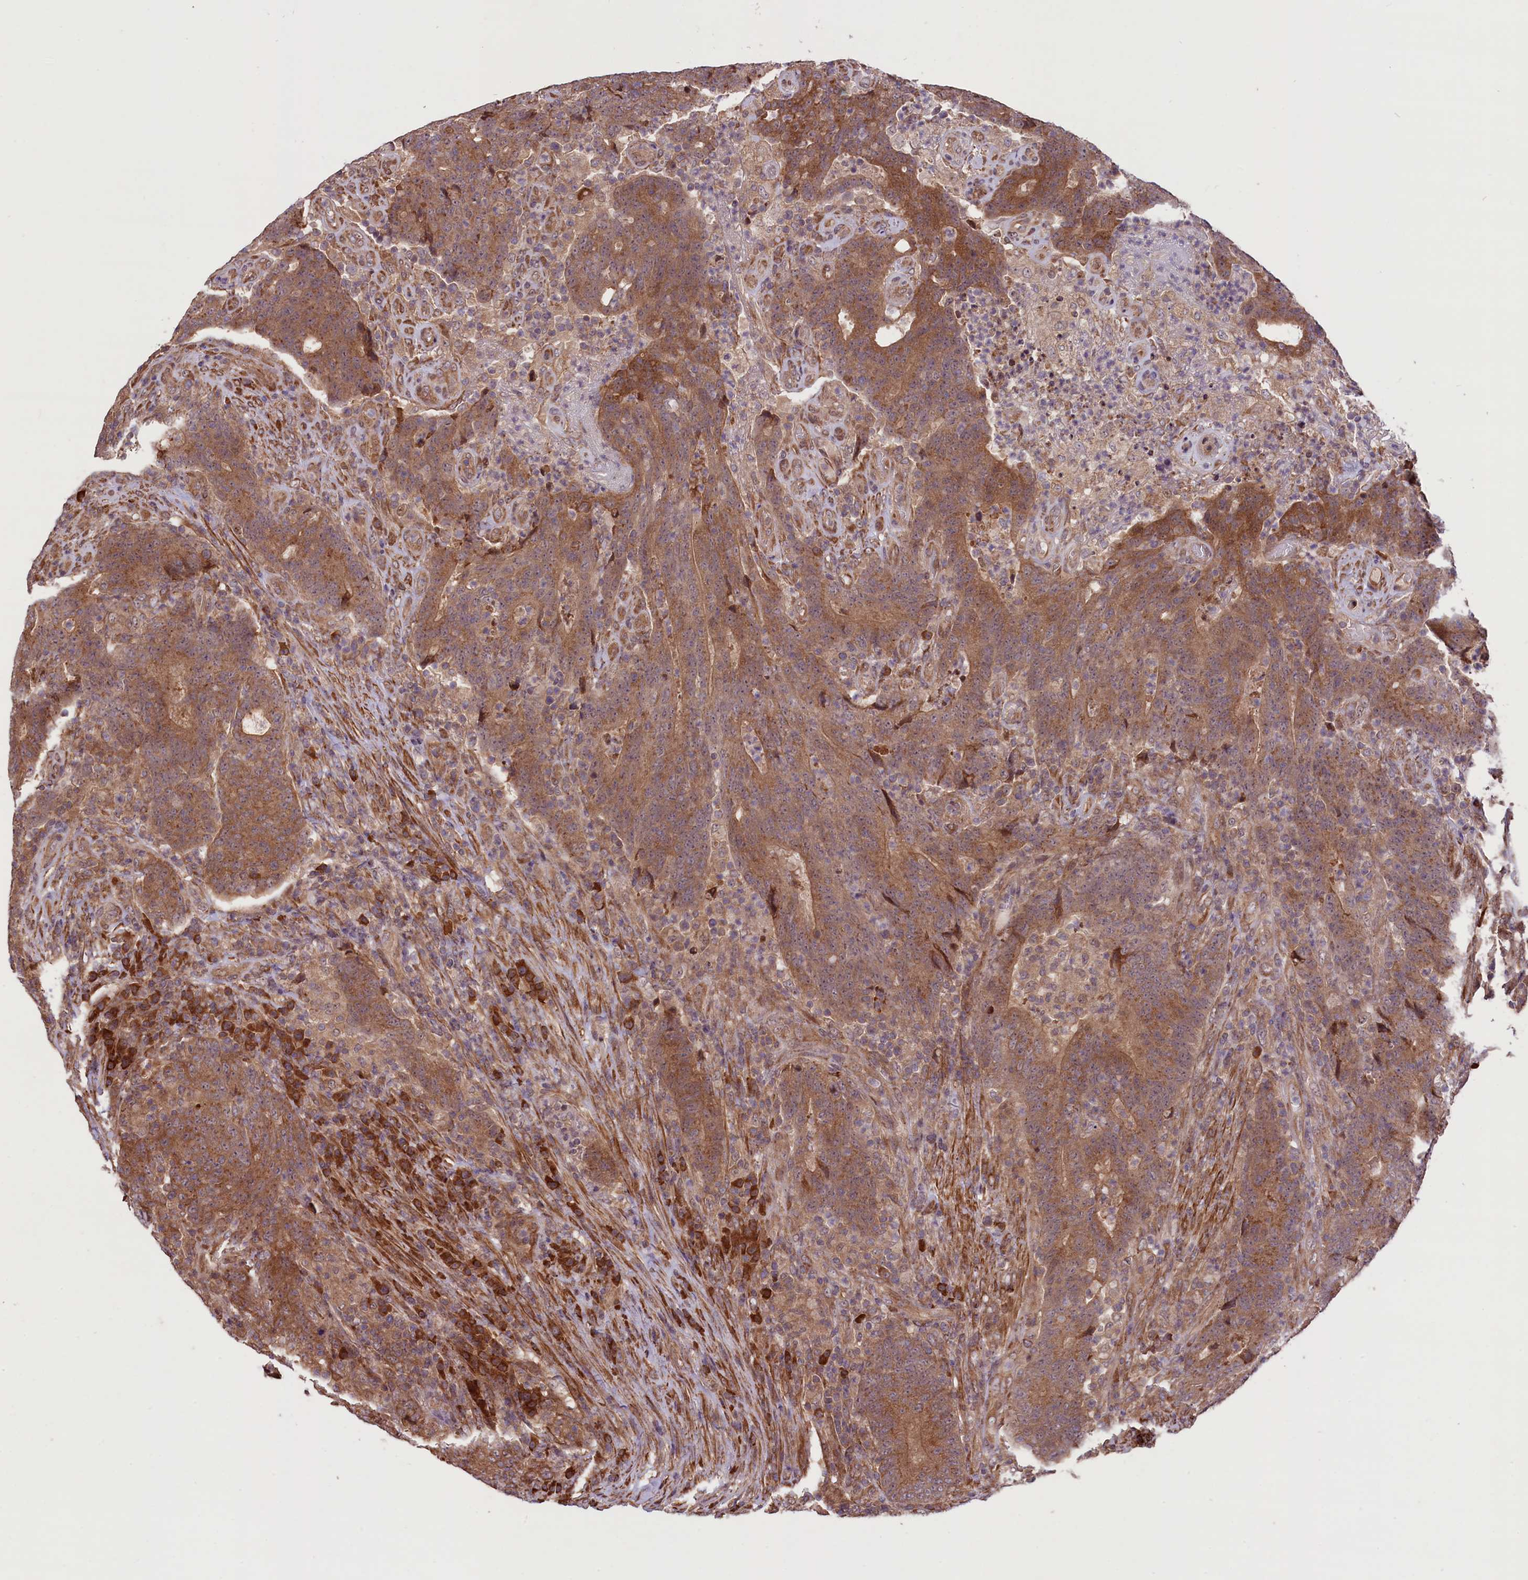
{"staining": {"intensity": "moderate", "quantity": ">75%", "location": "cytoplasmic/membranous"}, "tissue": "colorectal cancer", "cell_type": "Tumor cells", "image_type": "cancer", "snomed": [{"axis": "morphology", "description": "Adenocarcinoma, NOS"}, {"axis": "topography", "description": "Colon"}], "caption": "Approximately >75% of tumor cells in human adenocarcinoma (colorectal) exhibit moderate cytoplasmic/membranous protein expression as visualized by brown immunohistochemical staining.", "gene": "HDAC5", "patient": {"sex": "female", "age": 75}}